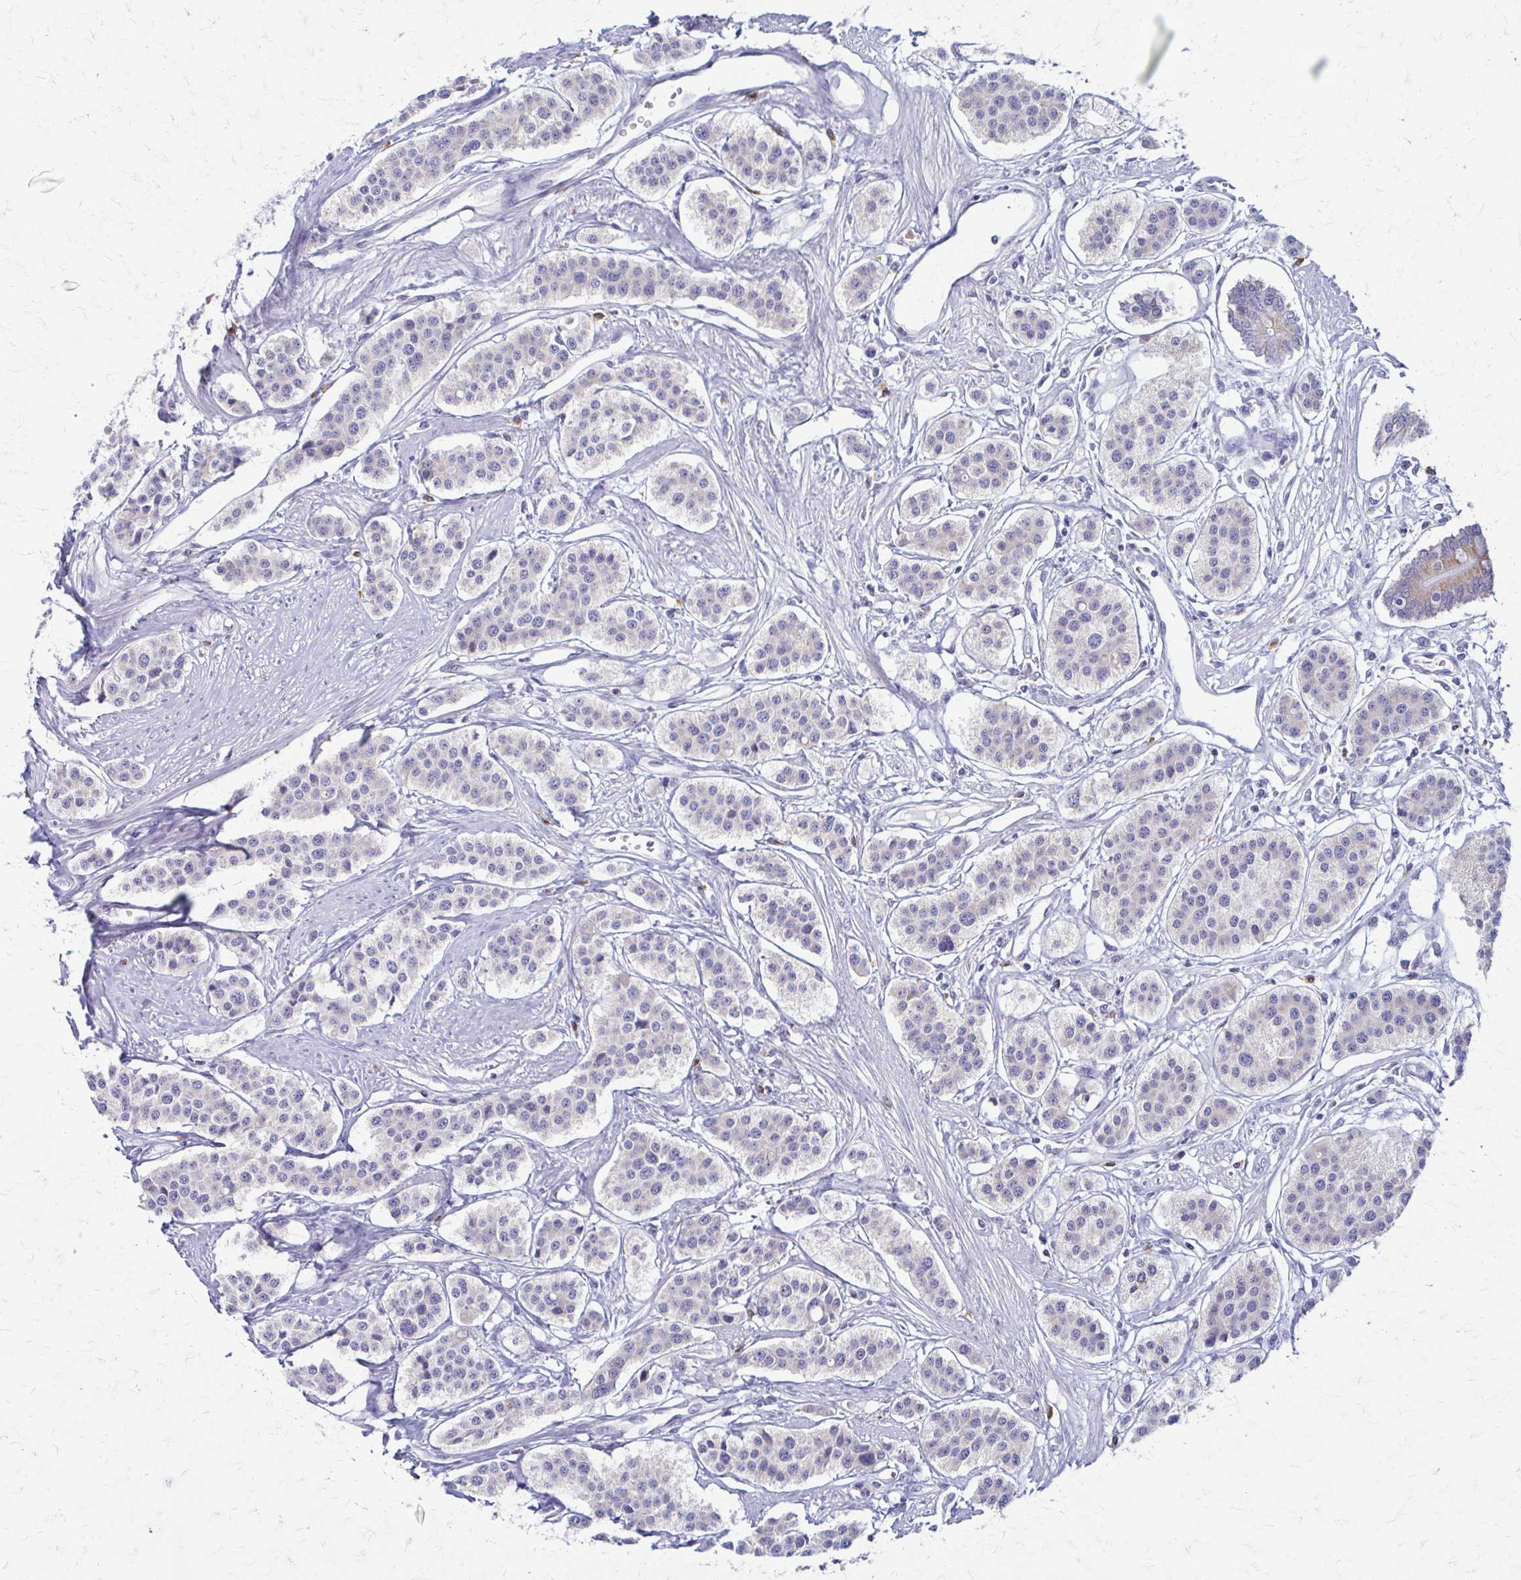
{"staining": {"intensity": "negative", "quantity": "none", "location": "none"}, "tissue": "carcinoid", "cell_type": "Tumor cells", "image_type": "cancer", "snomed": [{"axis": "morphology", "description": "Carcinoid, malignant, NOS"}, {"axis": "topography", "description": "Small intestine"}], "caption": "Tumor cells are negative for brown protein staining in malignant carcinoid.", "gene": "SAMD13", "patient": {"sex": "male", "age": 60}}